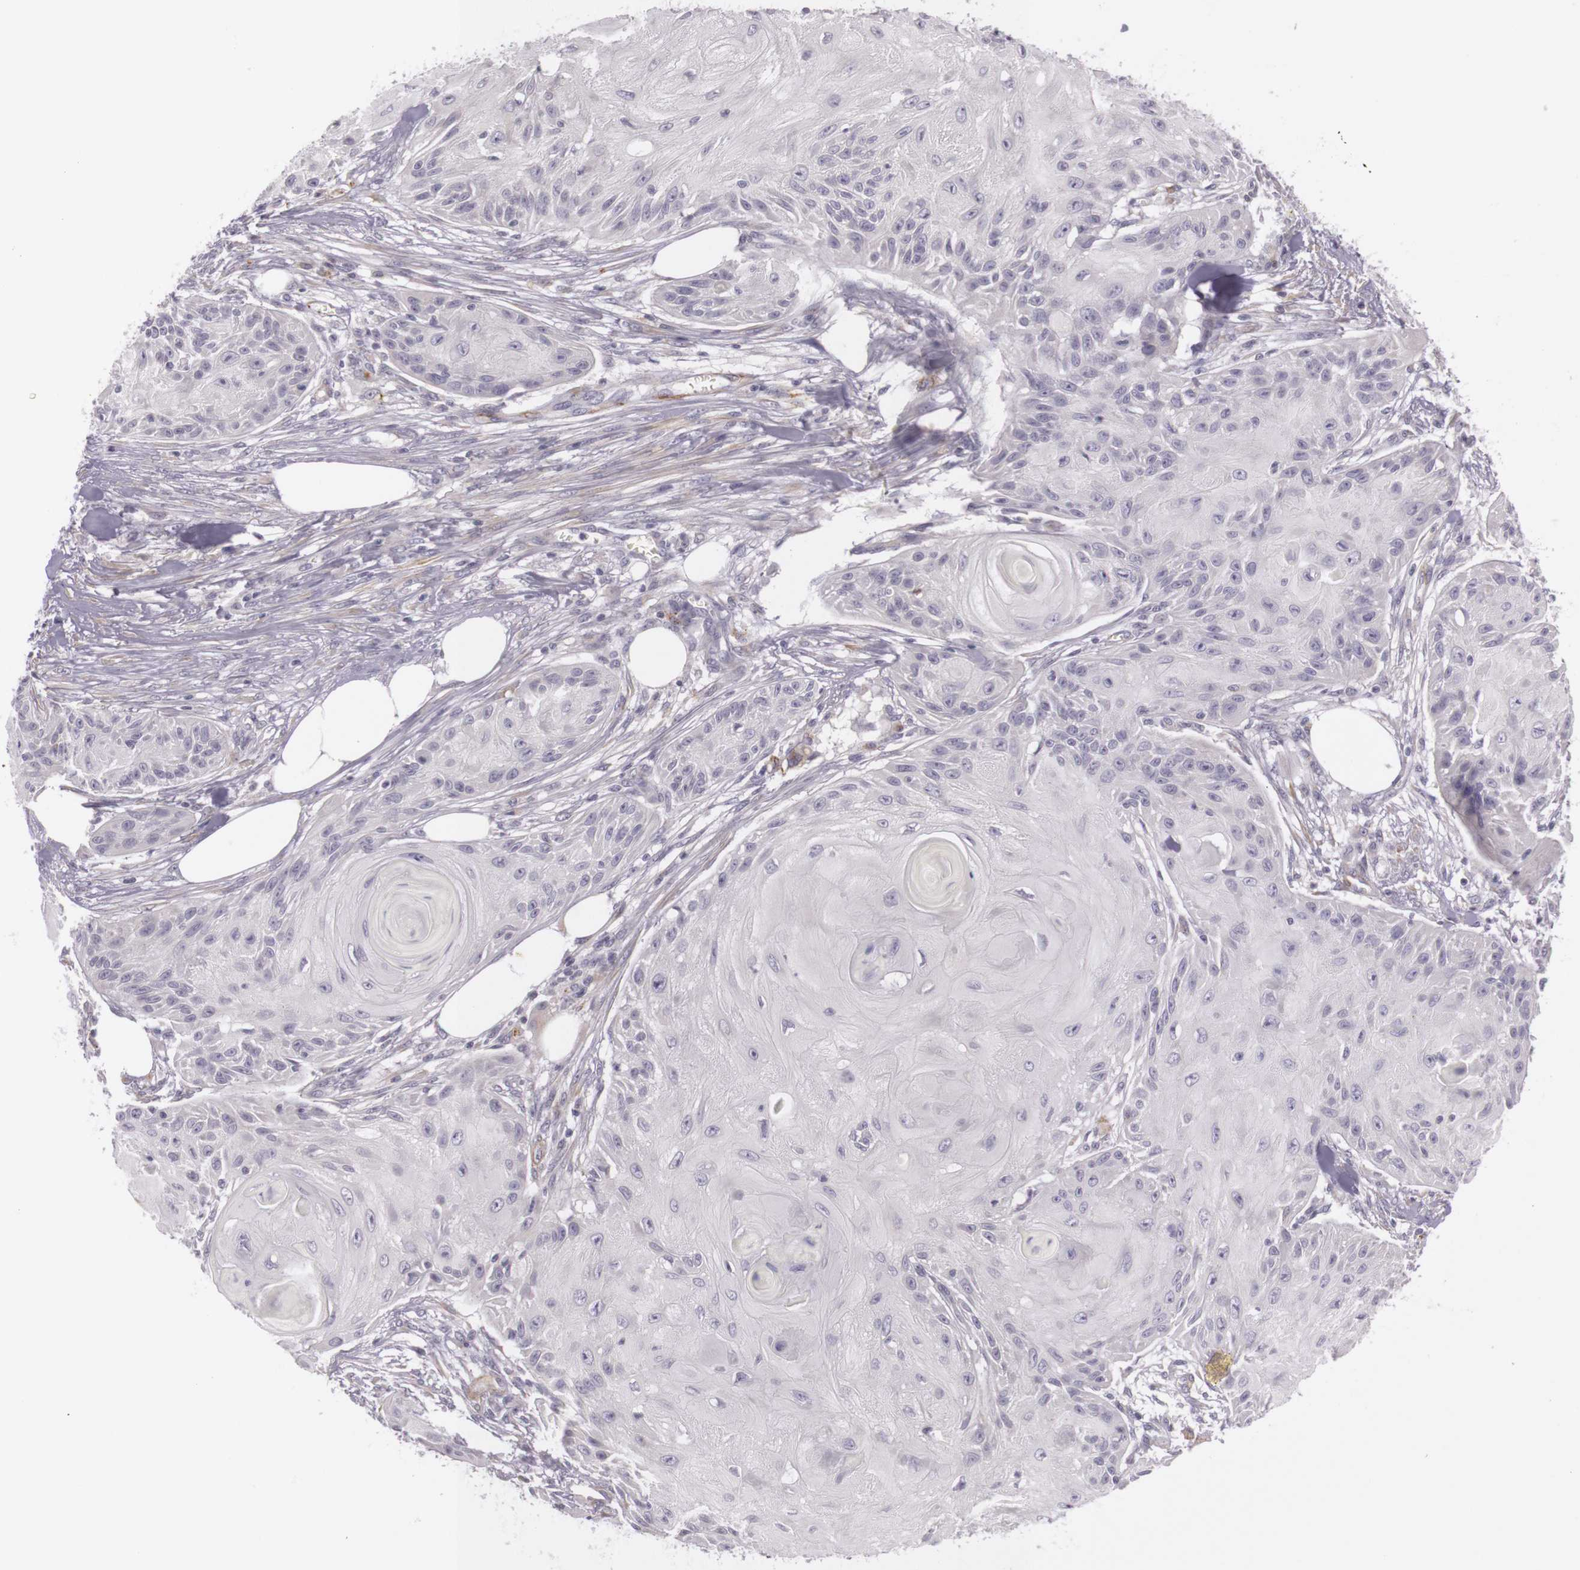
{"staining": {"intensity": "negative", "quantity": "none", "location": "none"}, "tissue": "skin cancer", "cell_type": "Tumor cells", "image_type": "cancer", "snomed": [{"axis": "morphology", "description": "Squamous cell carcinoma, NOS"}, {"axis": "topography", "description": "Skin"}], "caption": "High magnification brightfield microscopy of squamous cell carcinoma (skin) stained with DAB (3,3'-diaminobenzidine) (brown) and counterstained with hematoxylin (blue): tumor cells show no significant positivity.", "gene": "CNTN2", "patient": {"sex": "female", "age": 88}}